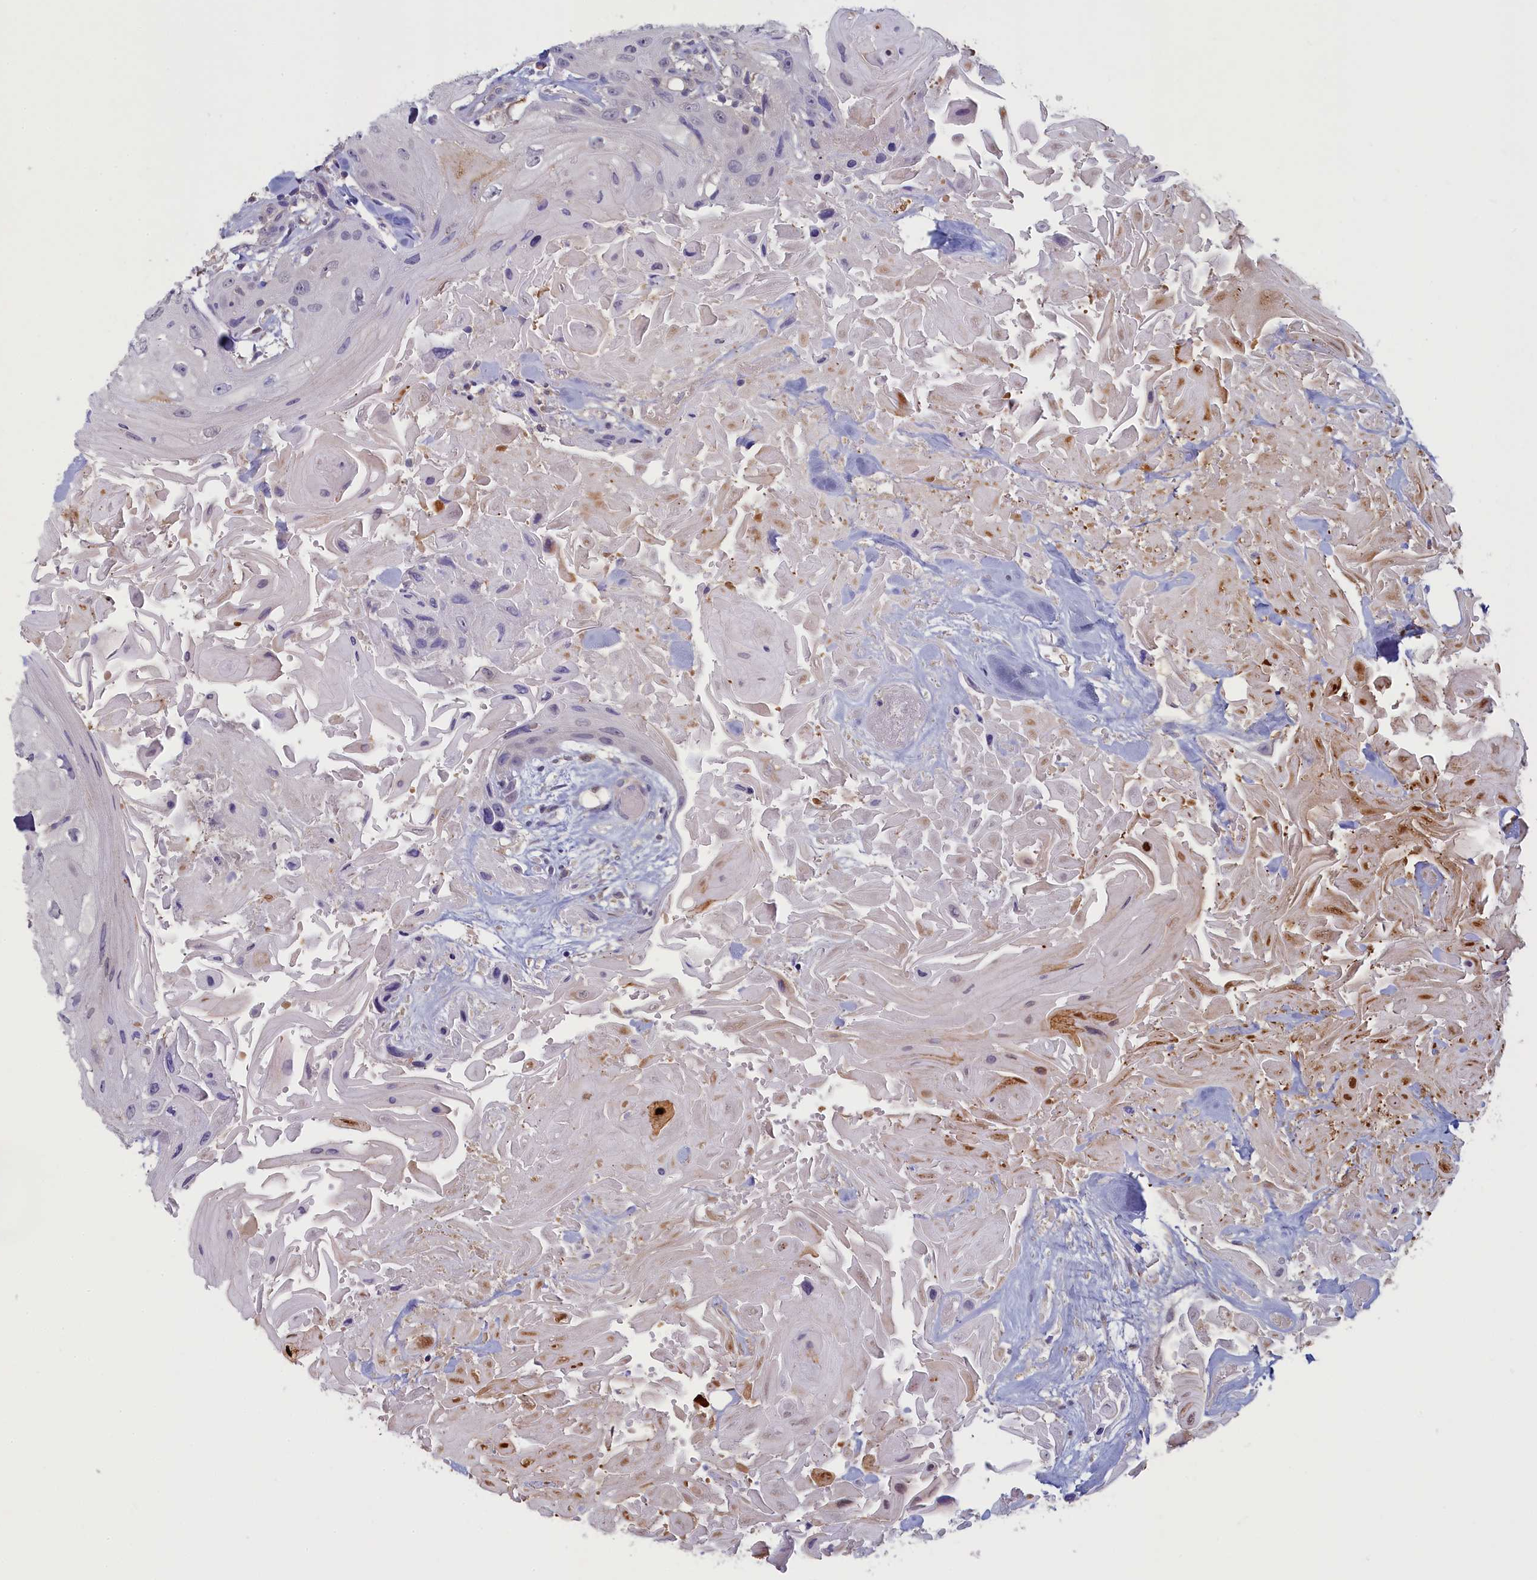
{"staining": {"intensity": "negative", "quantity": "none", "location": "none"}, "tissue": "head and neck cancer", "cell_type": "Tumor cells", "image_type": "cancer", "snomed": [{"axis": "morphology", "description": "Squamous cell carcinoma, NOS"}, {"axis": "topography", "description": "Head-Neck"}], "caption": "This micrograph is of head and neck cancer (squamous cell carcinoma) stained with IHC to label a protein in brown with the nuclei are counter-stained blue. There is no positivity in tumor cells. (DAB immunohistochemistry (IHC), high magnification).", "gene": "UCHL3", "patient": {"sex": "male", "age": 81}}